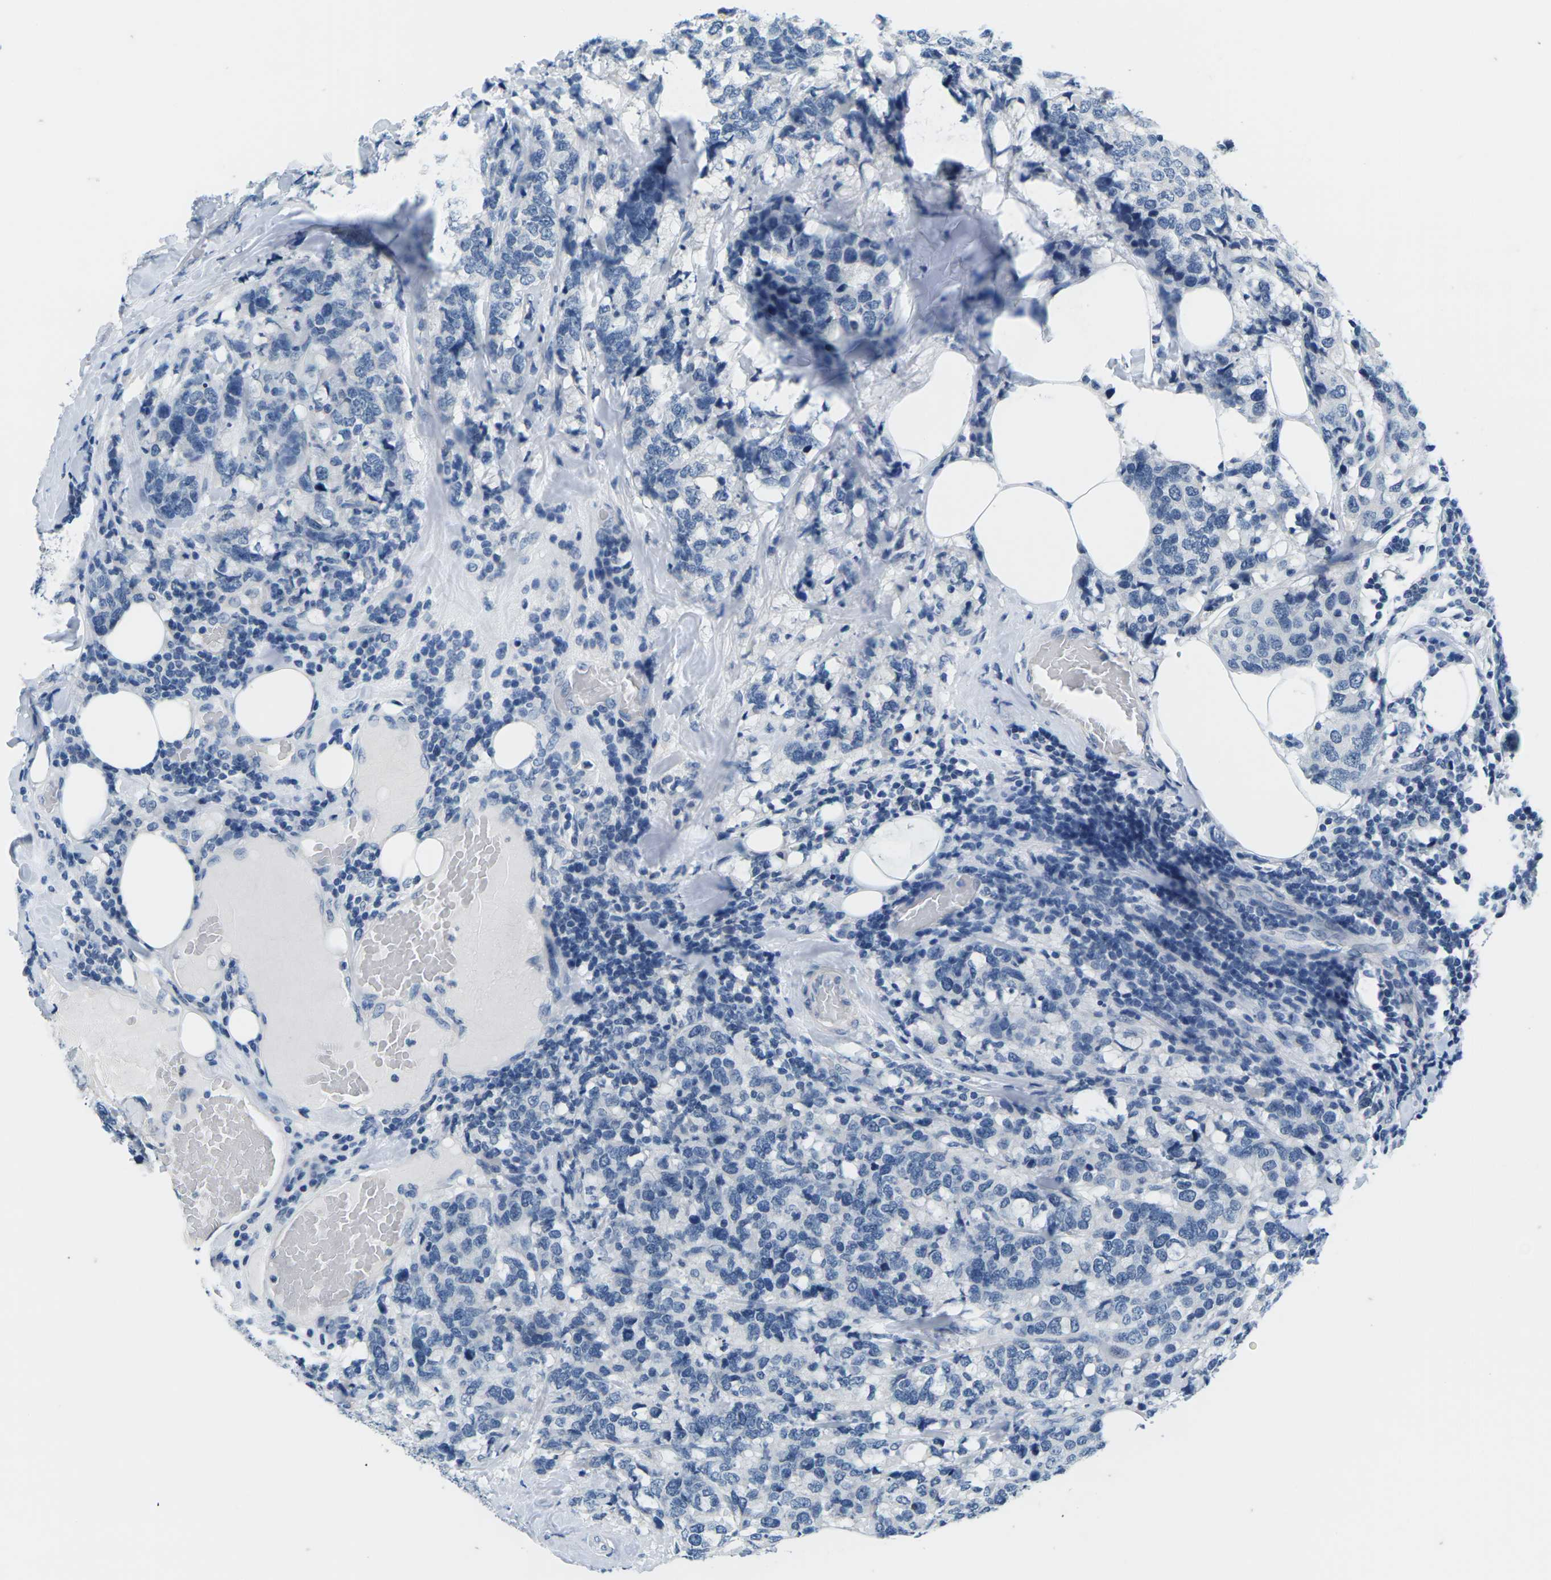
{"staining": {"intensity": "negative", "quantity": "none", "location": "none"}, "tissue": "breast cancer", "cell_type": "Tumor cells", "image_type": "cancer", "snomed": [{"axis": "morphology", "description": "Lobular carcinoma"}, {"axis": "topography", "description": "Breast"}], "caption": "Immunohistochemistry (IHC) of human breast cancer (lobular carcinoma) displays no positivity in tumor cells.", "gene": "UMOD", "patient": {"sex": "female", "age": 59}}